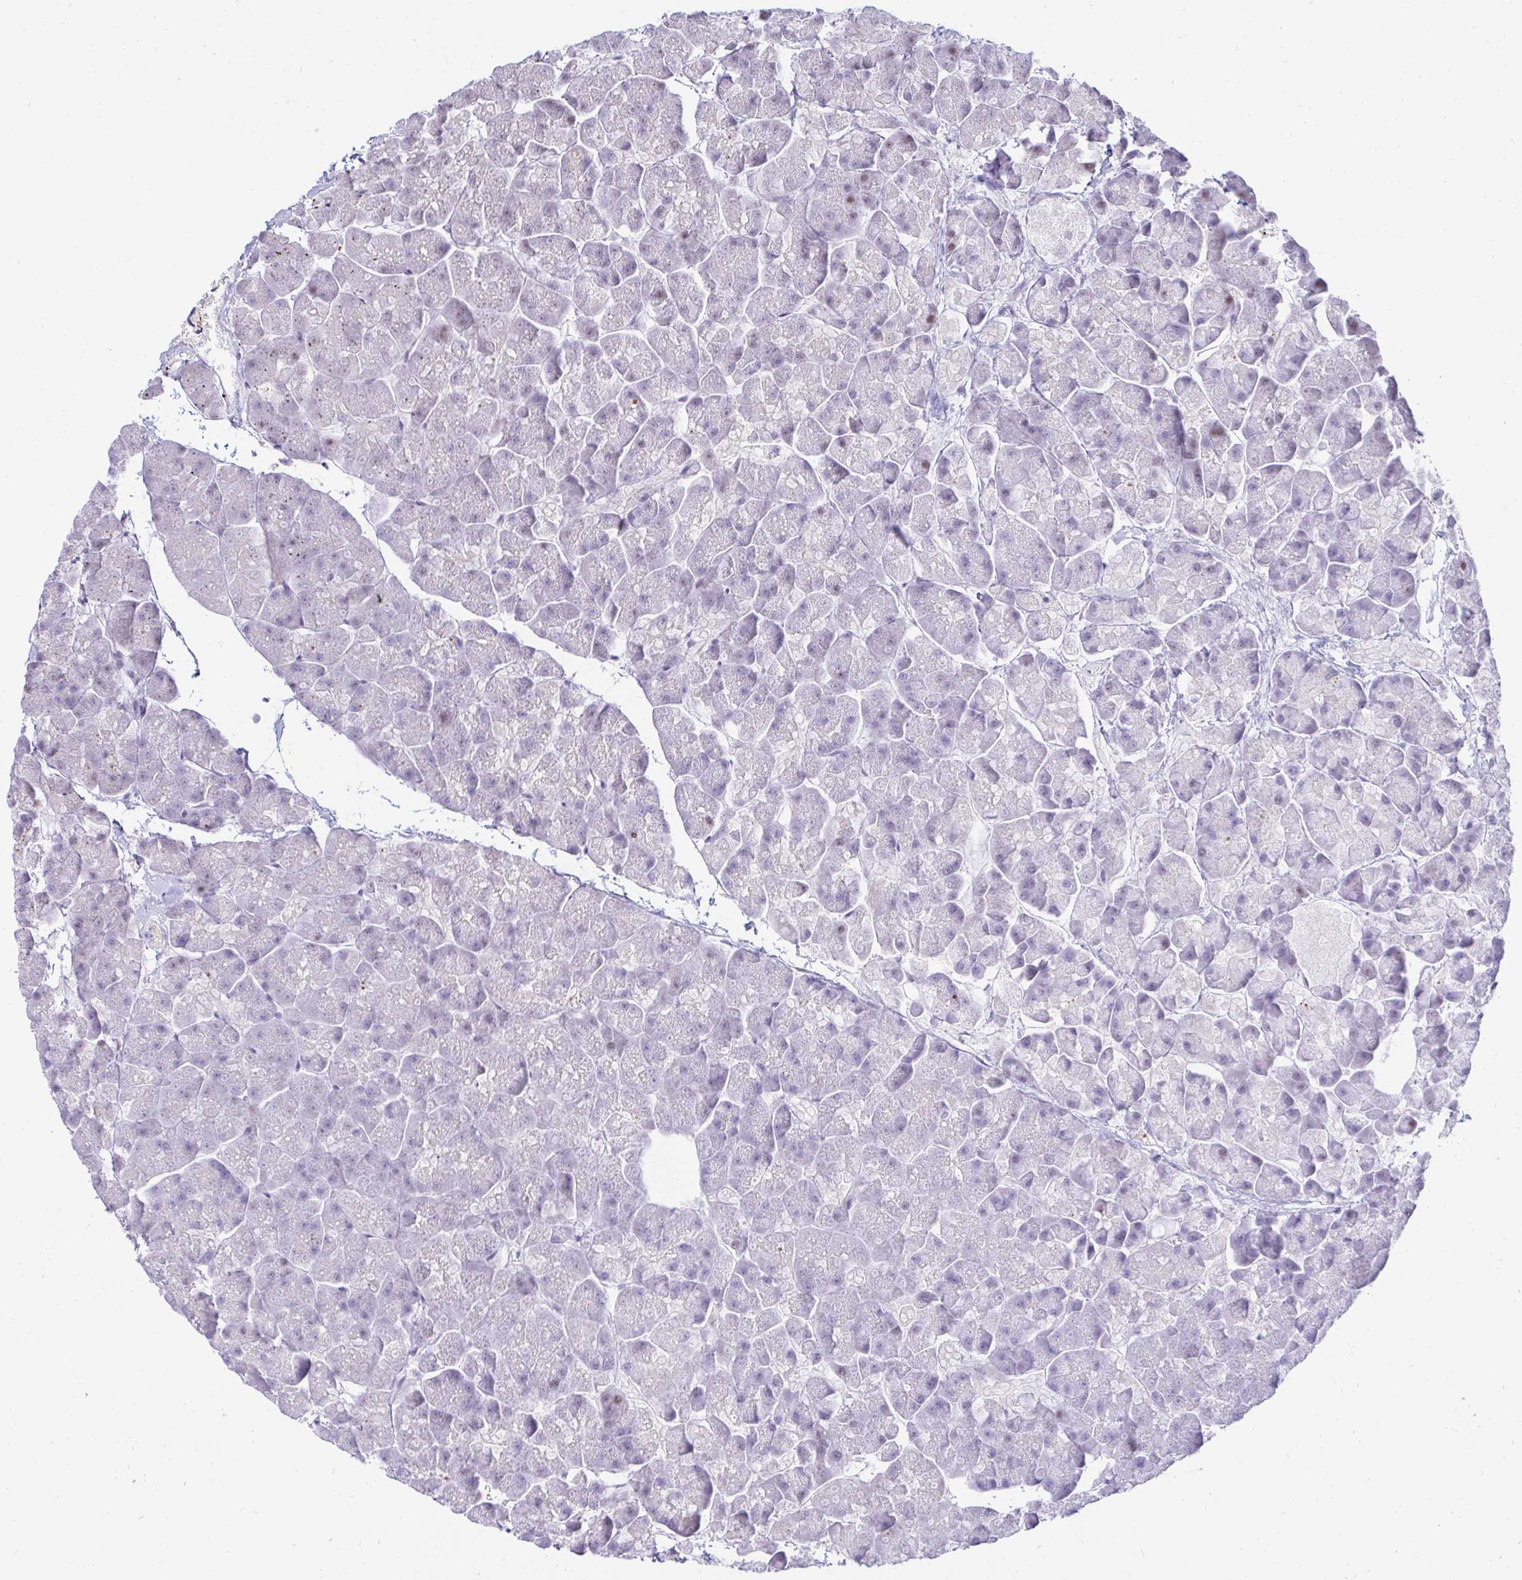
{"staining": {"intensity": "negative", "quantity": "none", "location": "none"}, "tissue": "pancreas", "cell_type": "Exocrine glandular cells", "image_type": "normal", "snomed": [{"axis": "morphology", "description": "Normal tissue, NOS"}, {"axis": "topography", "description": "Pancreas"}, {"axis": "topography", "description": "Peripheral nerve tissue"}], "caption": "Histopathology image shows no protein staining in exocrine glandular cells of normal pancreas. The staining was performed using DAB (3,3'-diaminobenzidine) to visualize the protein expression in brown, while the nuclei were stained in blue with hematoxylin (Magnification: 20x).", "gene": "CAPSL", "patient": {"sex": "male", "age": 54}}